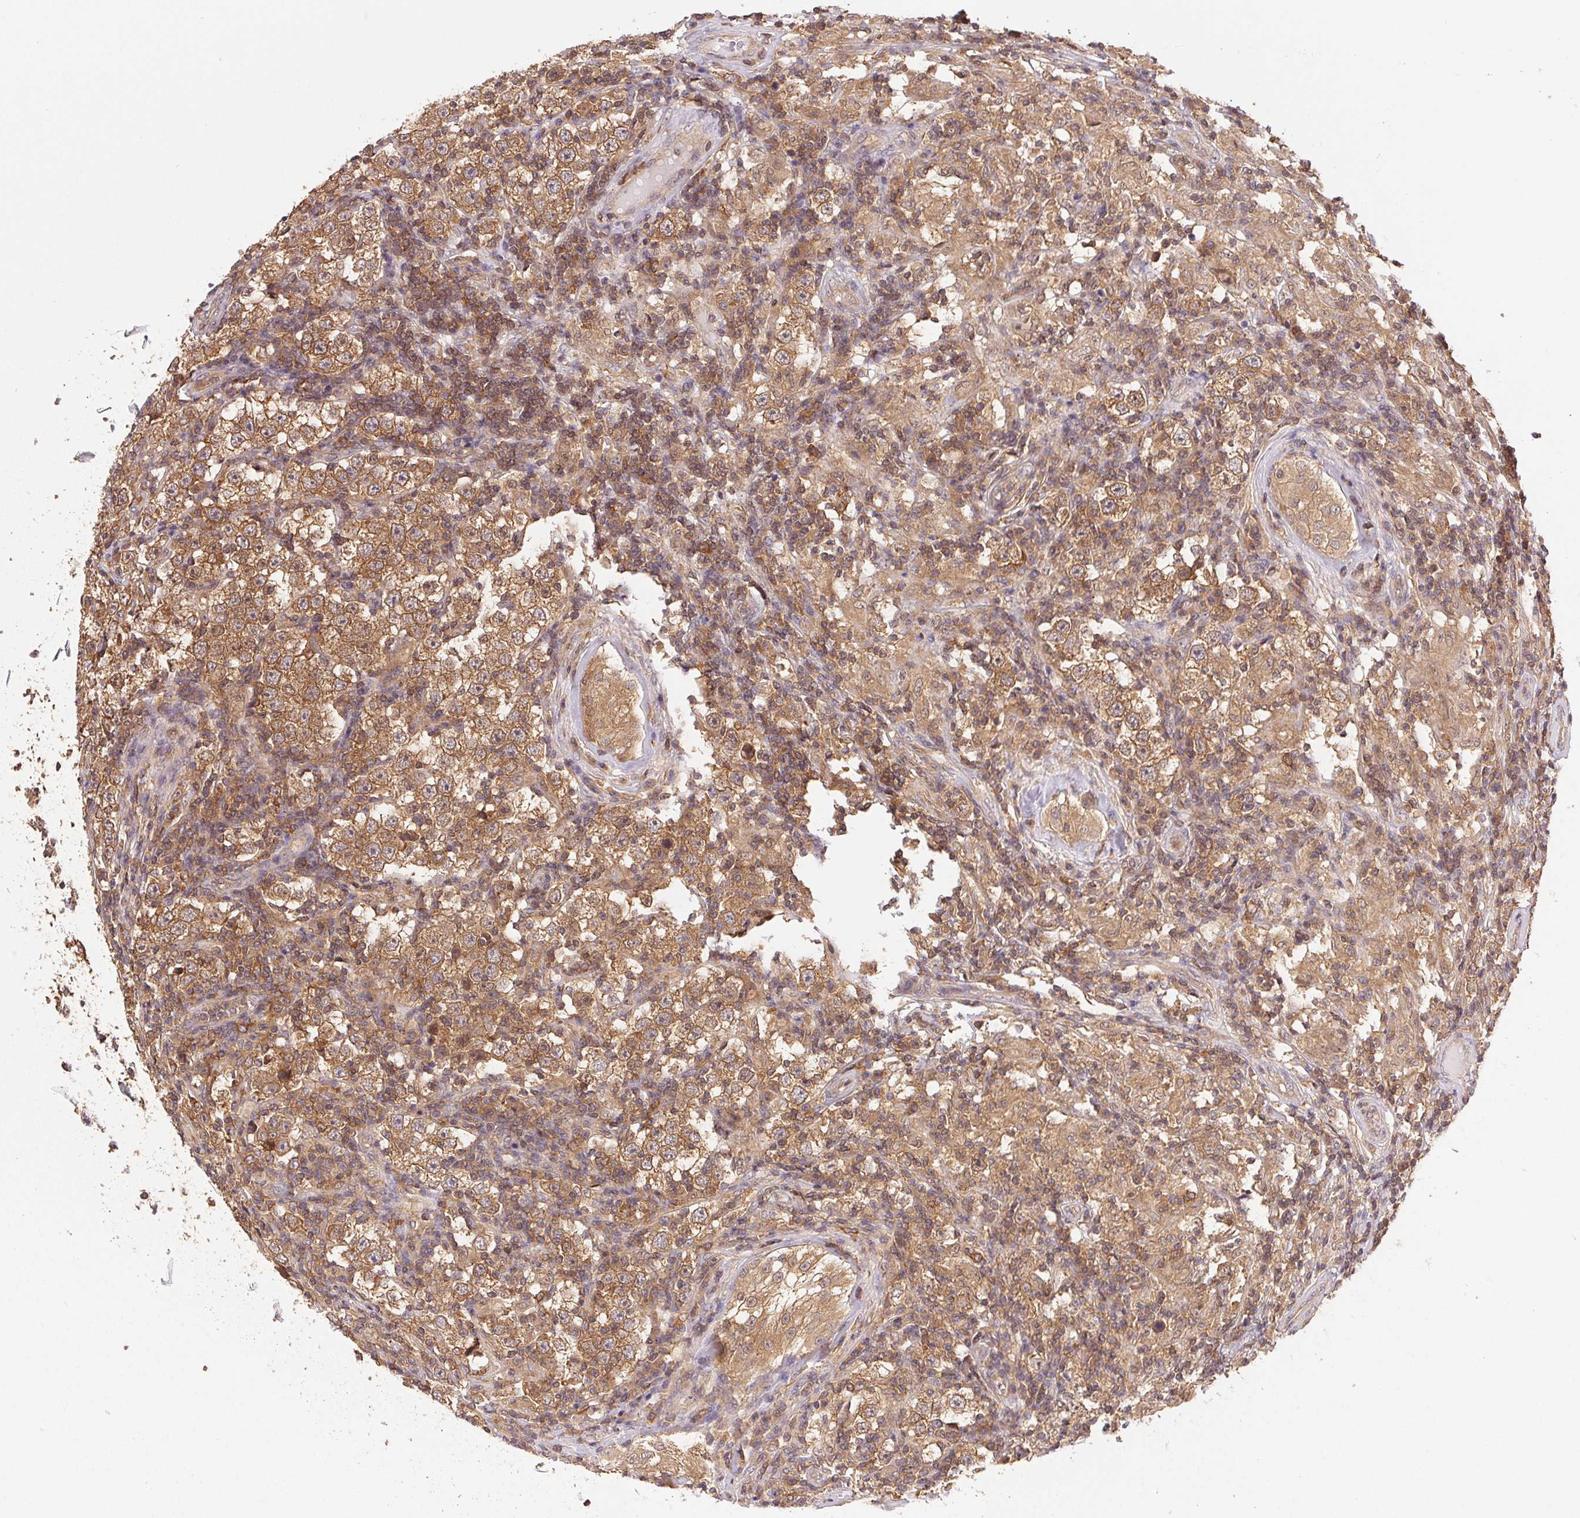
{"staining": {"intensity": "moderate", "quantity": ">75%", "location": "cytoplasmic/membranous"}, "tissue": "urothelial cancer", "cell_type": "Tumor cells", "image_type": "cancer", "snomed": [{"axis": "morphology", "description": "Normal tissue, NOS"}, {"axis": "morphology", "description": "Urothelial carcinoma, High grade"}, {"axis": "morphology", "description": "Seminoma, NOS"}, {"axis": "morphology", "description": "Carcinoma, Embryonal, NOS"}, {"axis": "topography", "description": "Urinary bladder"}, {"axis": "topography", "description": "Testis"}], "caption": "Seminoma was stained to show a protein in brown. There is medium levels of moderate cytoplasmic/membranous staining in approximately >75% of tumor cells.", "gene": "GDI2", "patient": {"sex": "male", "age": 41}}